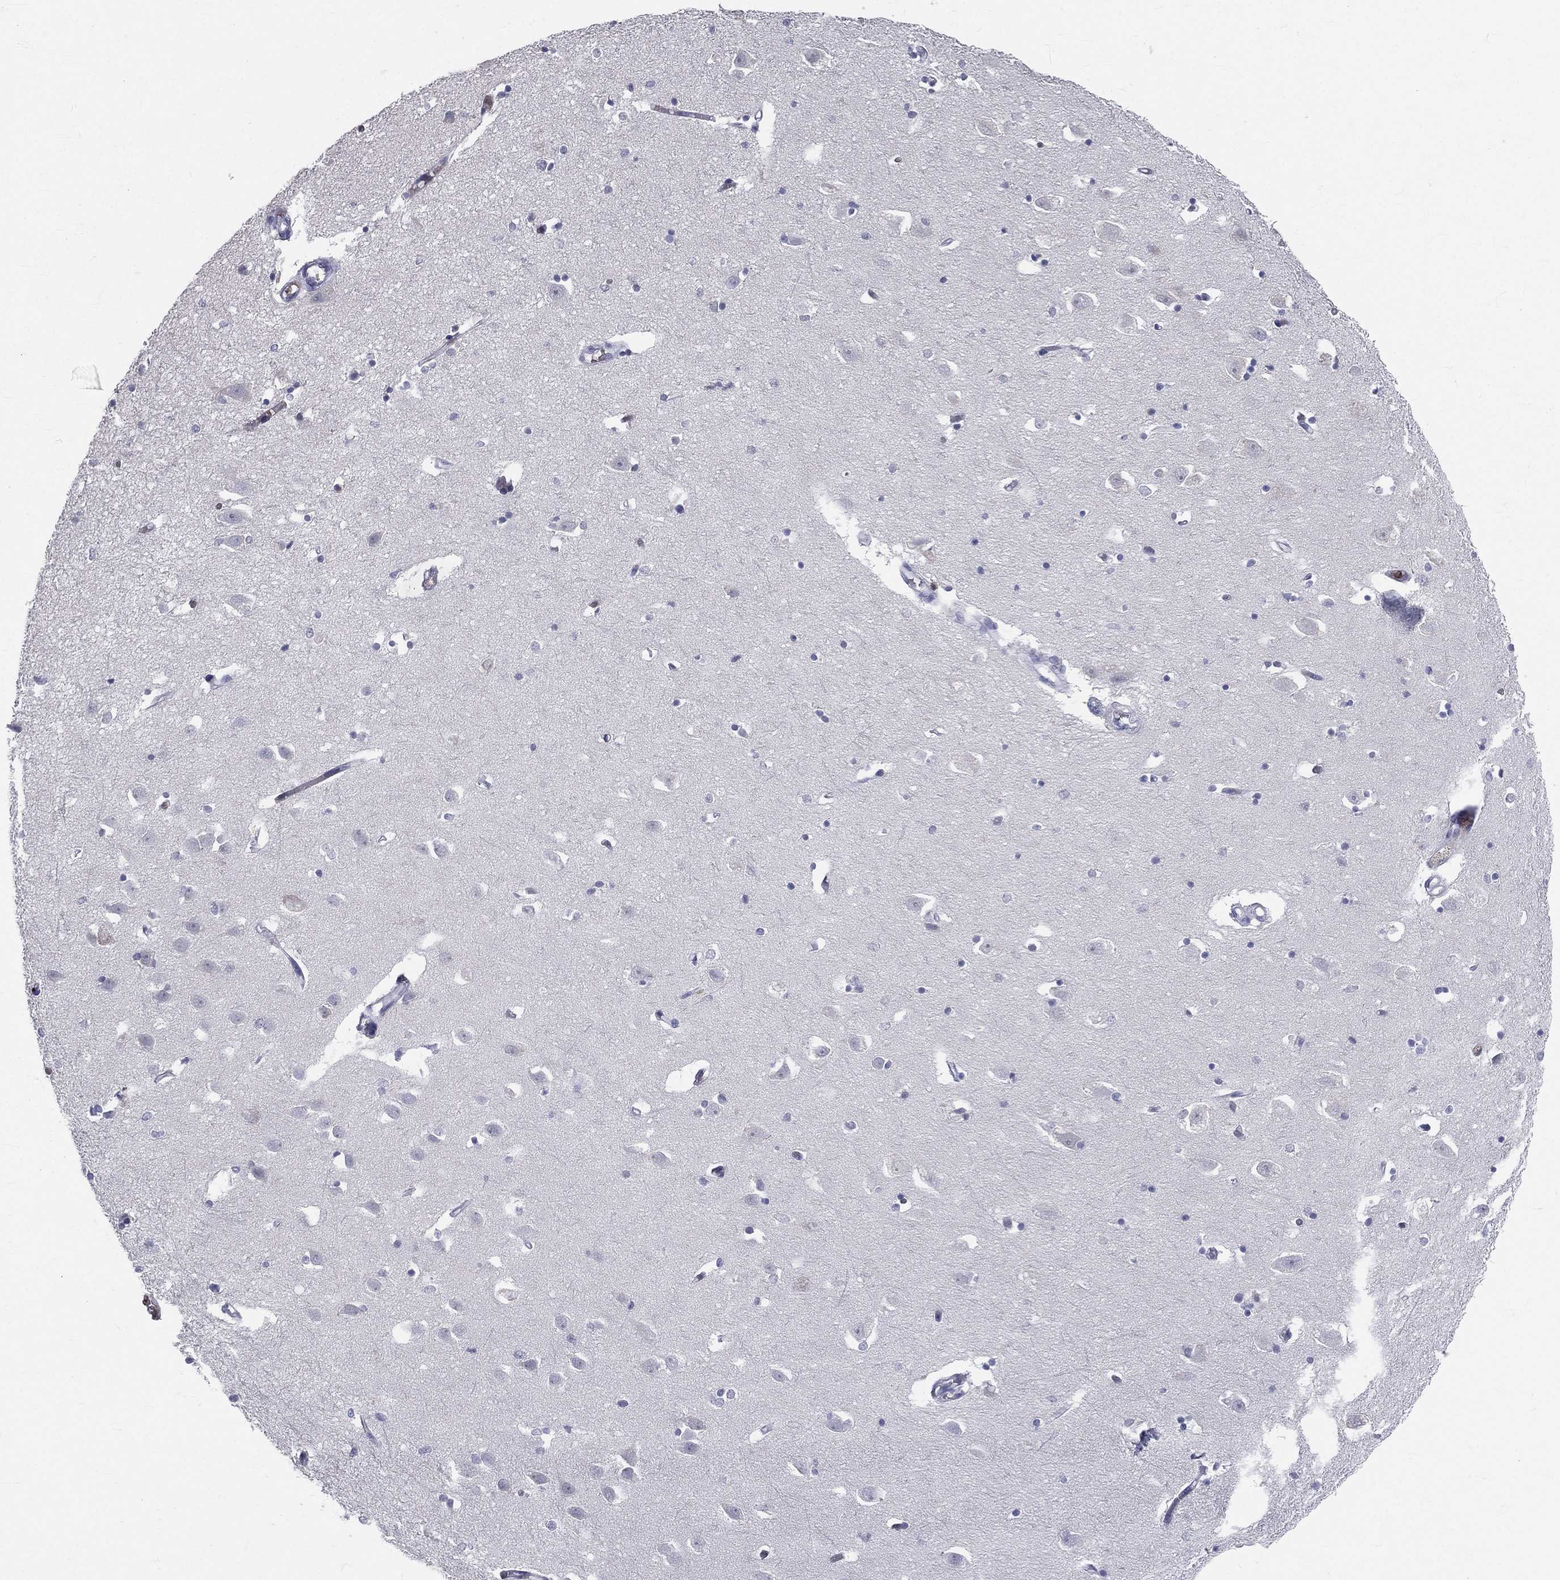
{"staining": {"intensity": "negative", "quantity": "none", "location": "none"}, "tissue": "hippocampus", "cell_type": "Glial cells", "image_type": "normal", "snomed": [{"axis": "morphology", "description": "Normal tissue, NOS"}, {"axis": "topography", "description": "Lateral ventricle wall"}, {"axis": "topography", "description": "Hippocampus"}], "caption": "This is an immunohistochemistry (IHC) histopathology image of normal human hippocampus. There is no expression in glial cells.", "gene": "CTSW", "patient": {"sex": "female", "age": 63}}